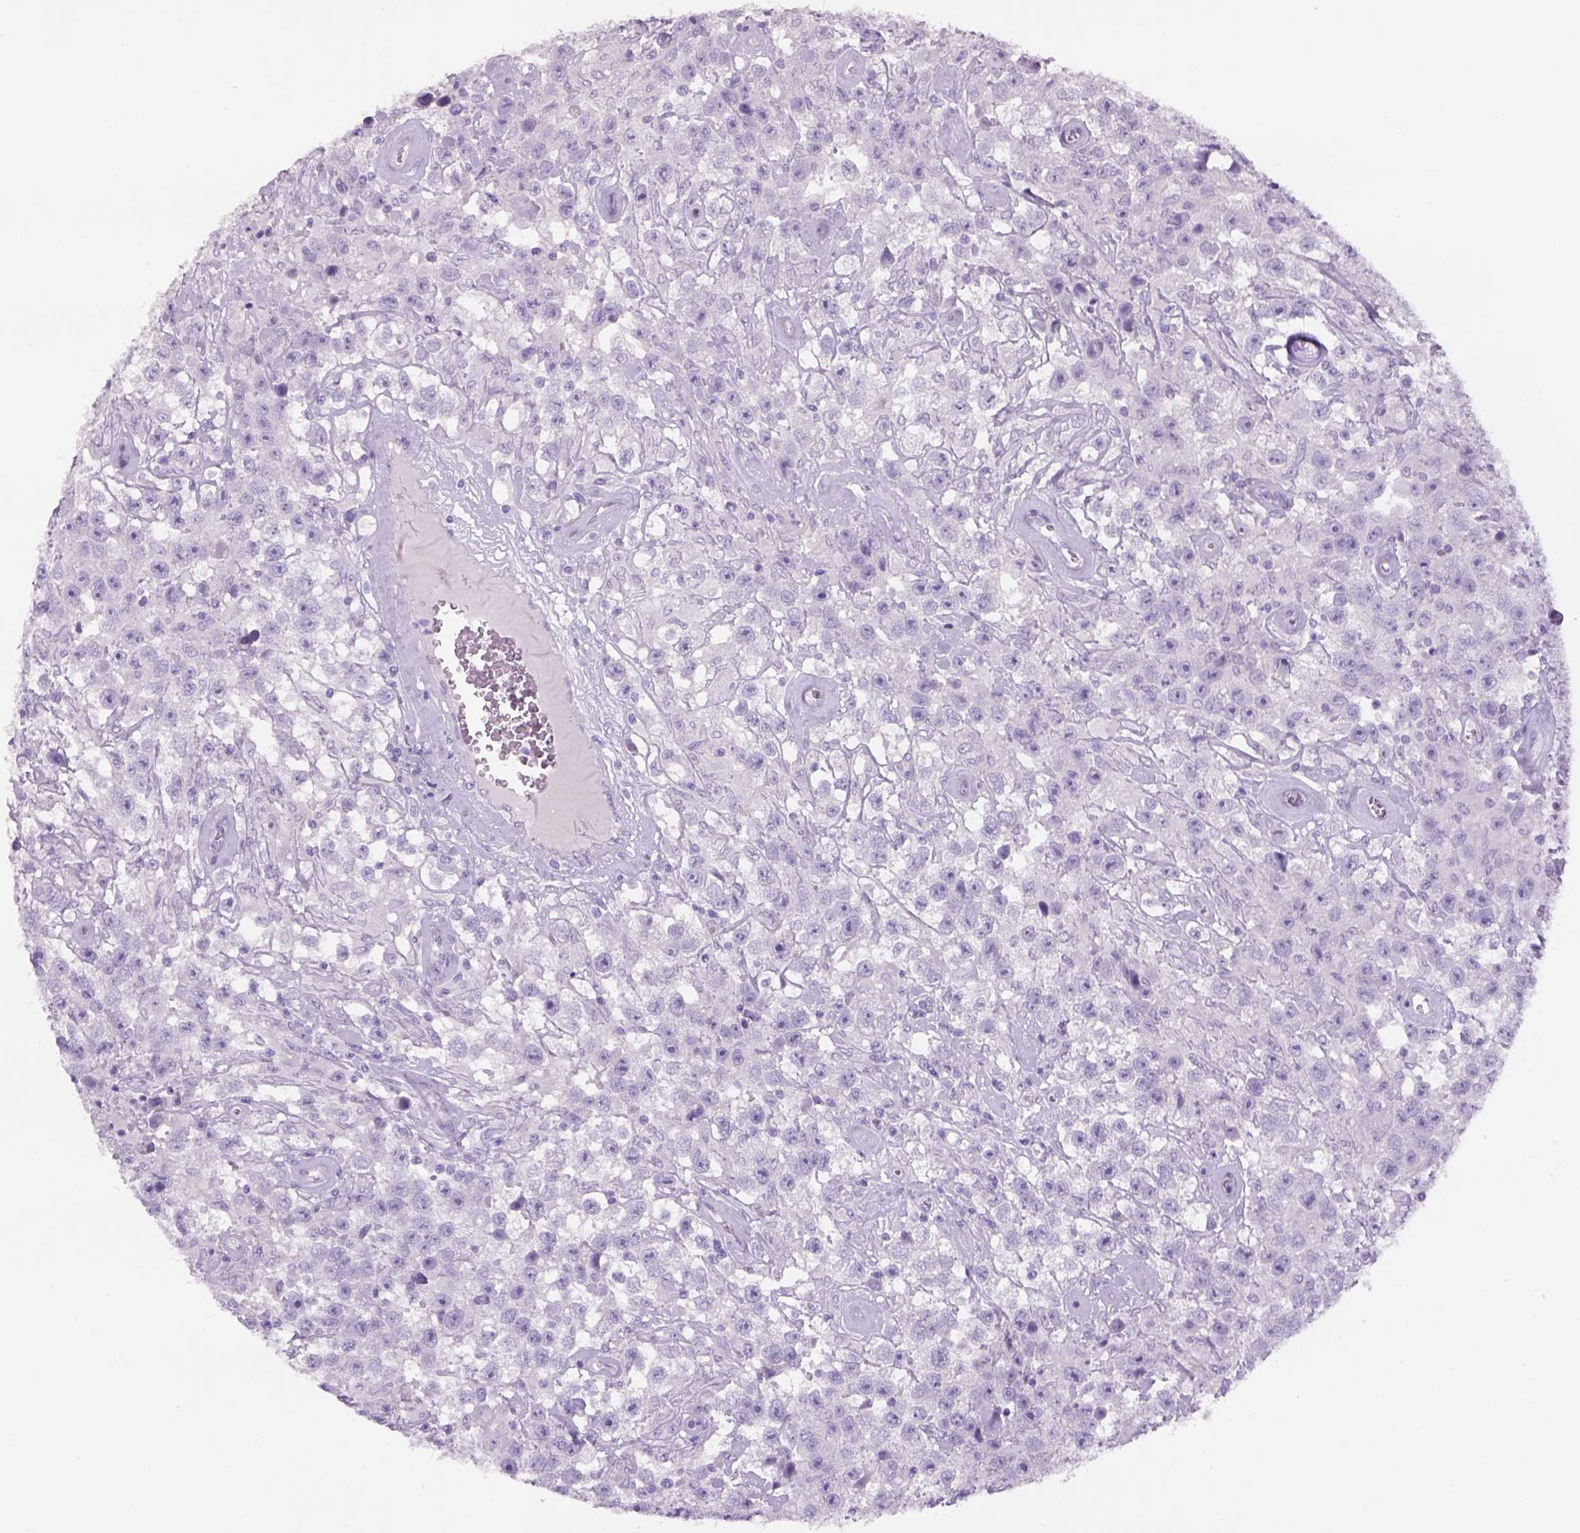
{"staining": {"intensity": "negative", "quantity": "none", "location": "none"}, "tissue": "testis cancer", "cell_type": "Tumor cells", "image_type": "cancer", "snomed": [{"axis": "morphology", "description": "Seminoma, NOS"}, {"axis": "topography", "description": "Testis"}], "caption": "This is an IHC image of human seminoma (testis). There is no expression in tumor cells.", "gene": "TENM4", "patient": {"sex": "male", "age": 43}}